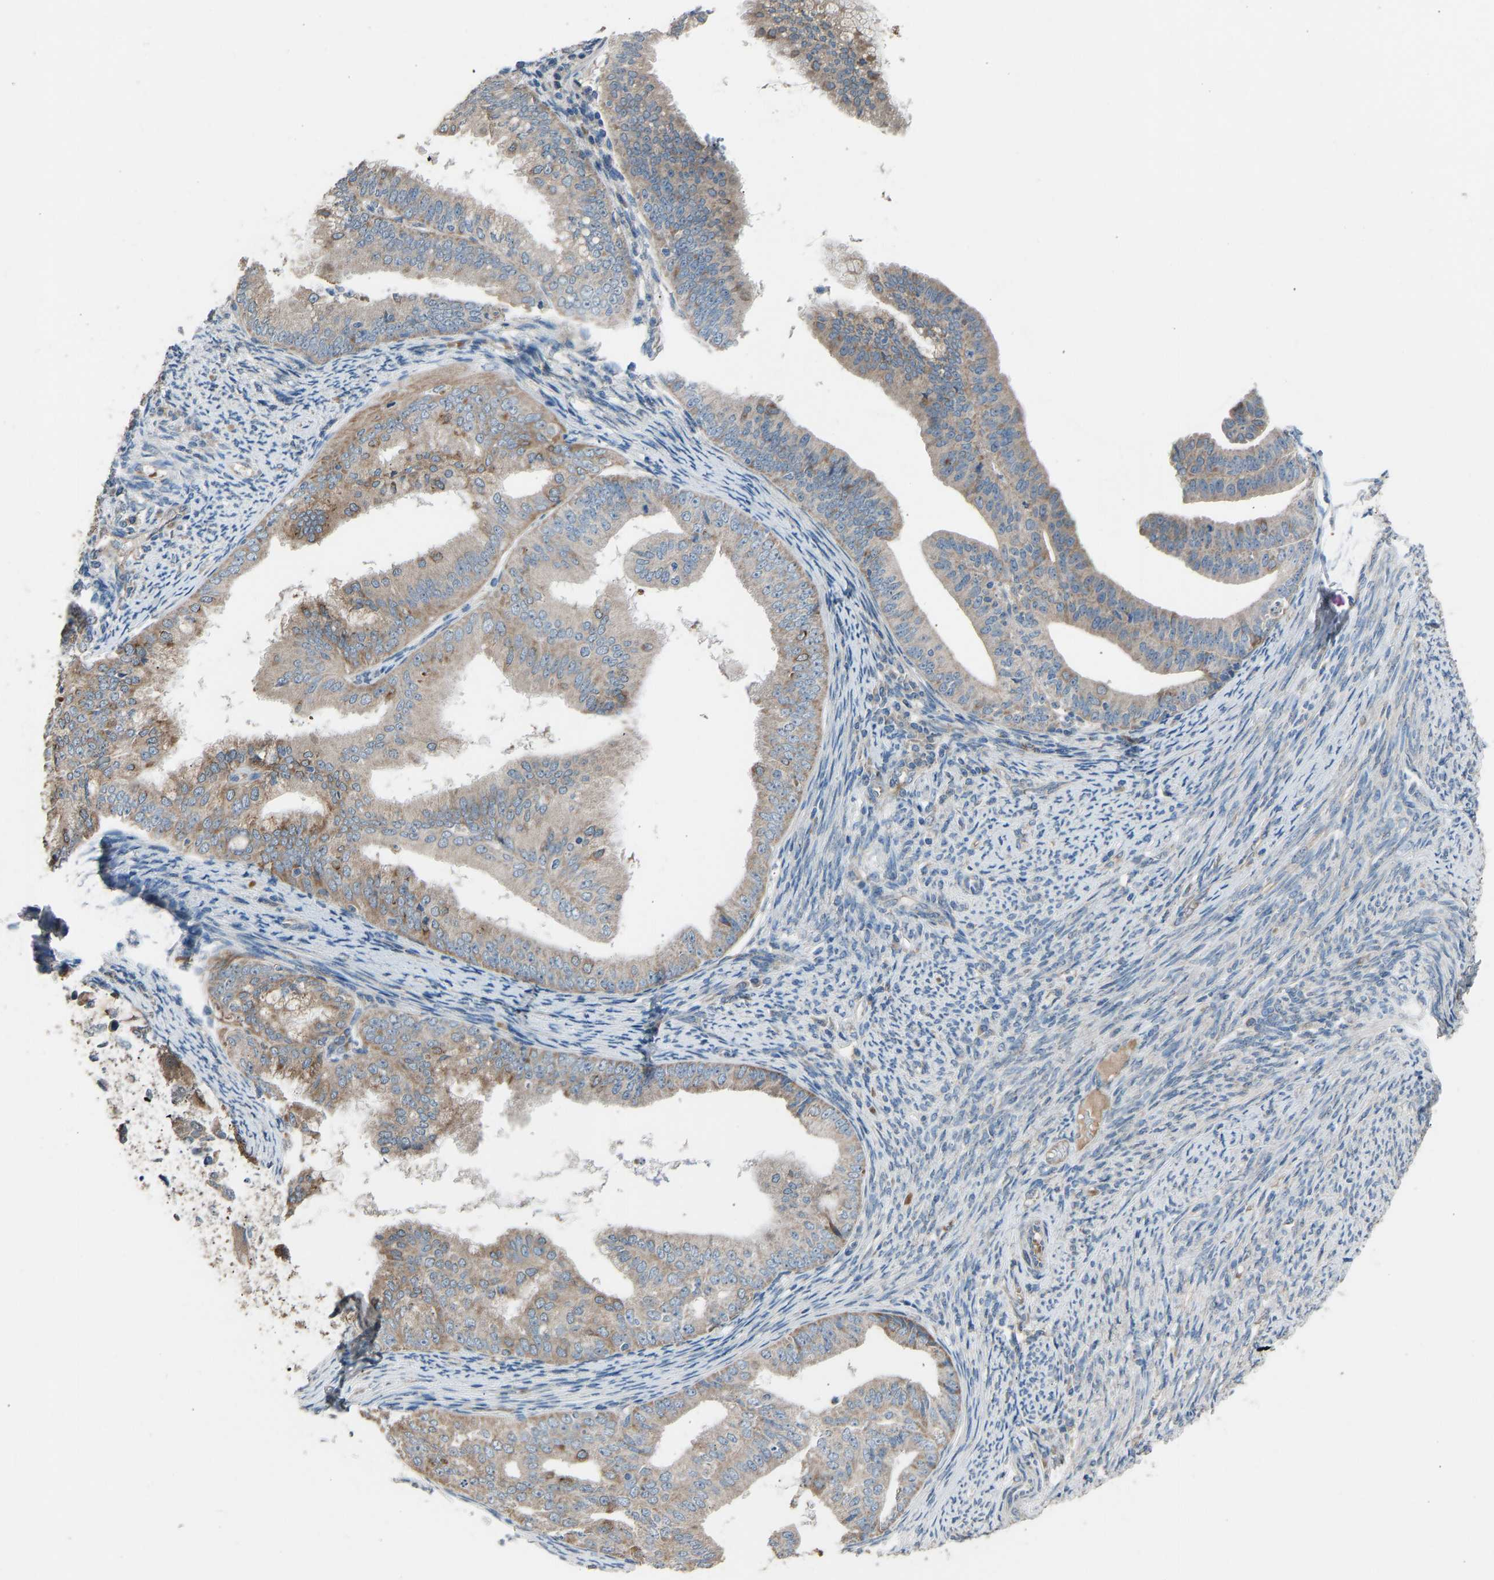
{"staining": {"intensity": "weak", "quantity": ">75%", "location": "cytoplasmic/membranous"}, "tissue": "endometrial cancer", "cell_type": "Tumor cells", "image_type": "cancer", "snomed": [{"axis": "morphology", "description": "Adenocarcinoma, NOS"}, {"axis": "topography", "description": "Endometrium"}], "caption": "Endometrial cancer (adenocarcinoma) stained for a protein shows weak cytoplasmic/membranous positivity in tumor cells.", "gene": "TGFBR3", "patient": {"sex": "female", "age": 63}}